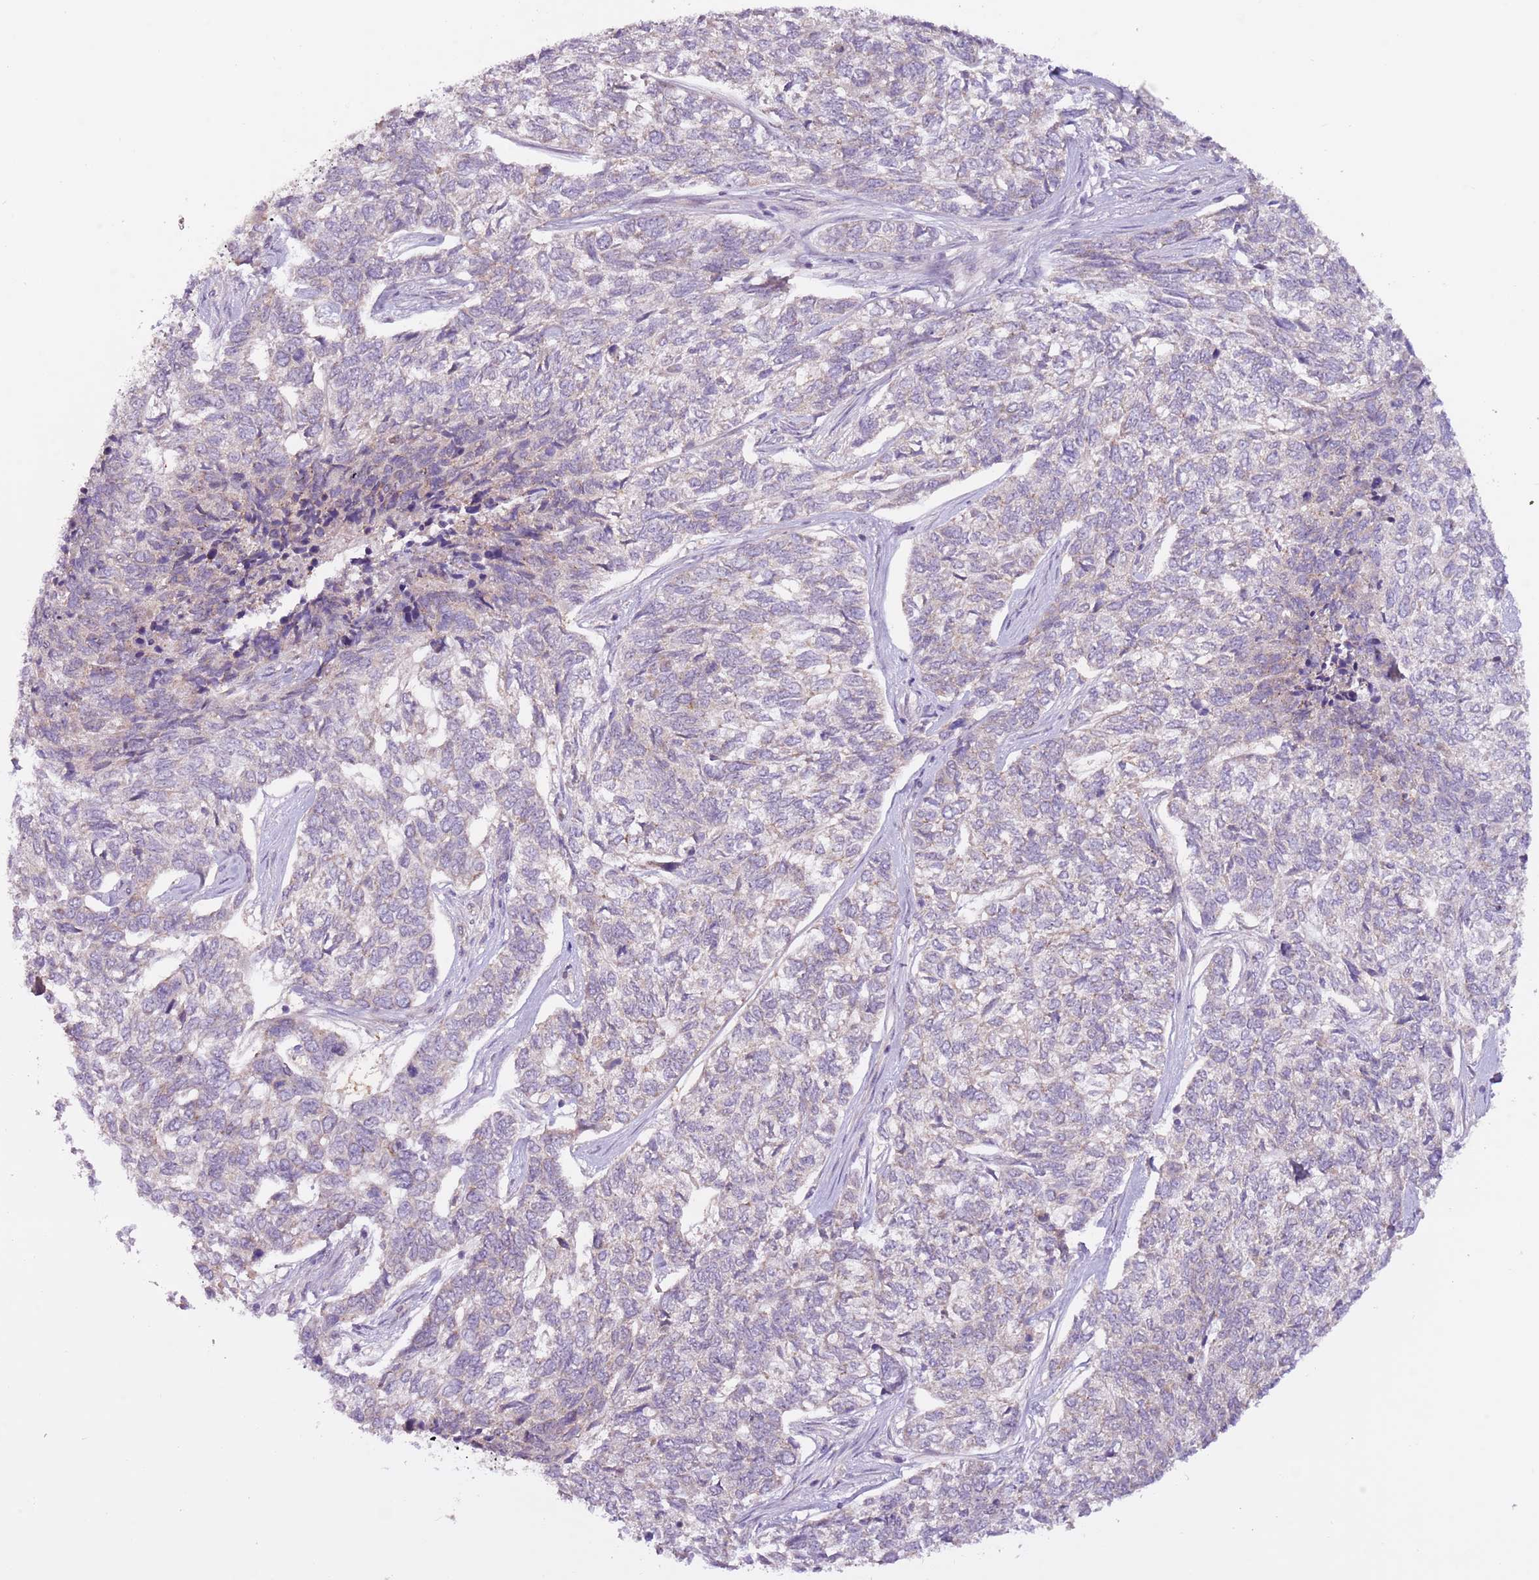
{"staining": {"intensity": "negative", "quantity": "none", "location": "none"}, "tissue": "skin cancer", "cell_type": "Tumor cells", "image_type": "cancer", "snomed": [{"axis": "morphology", "description": "Basal cell carcinoma"}, {"axis": "topography", "description": "Skin"}], "caption": "IHC of basal cell carcinoma (skin) displays no positivity in tumor cells. The staining was performed using DAB to visualize the protein expression in brown, while the nuclei were stained in blue with hematoxylin (Magnification: 20x).", "gene": "MRO", "patient": {"sex": "female", "age": 65}}